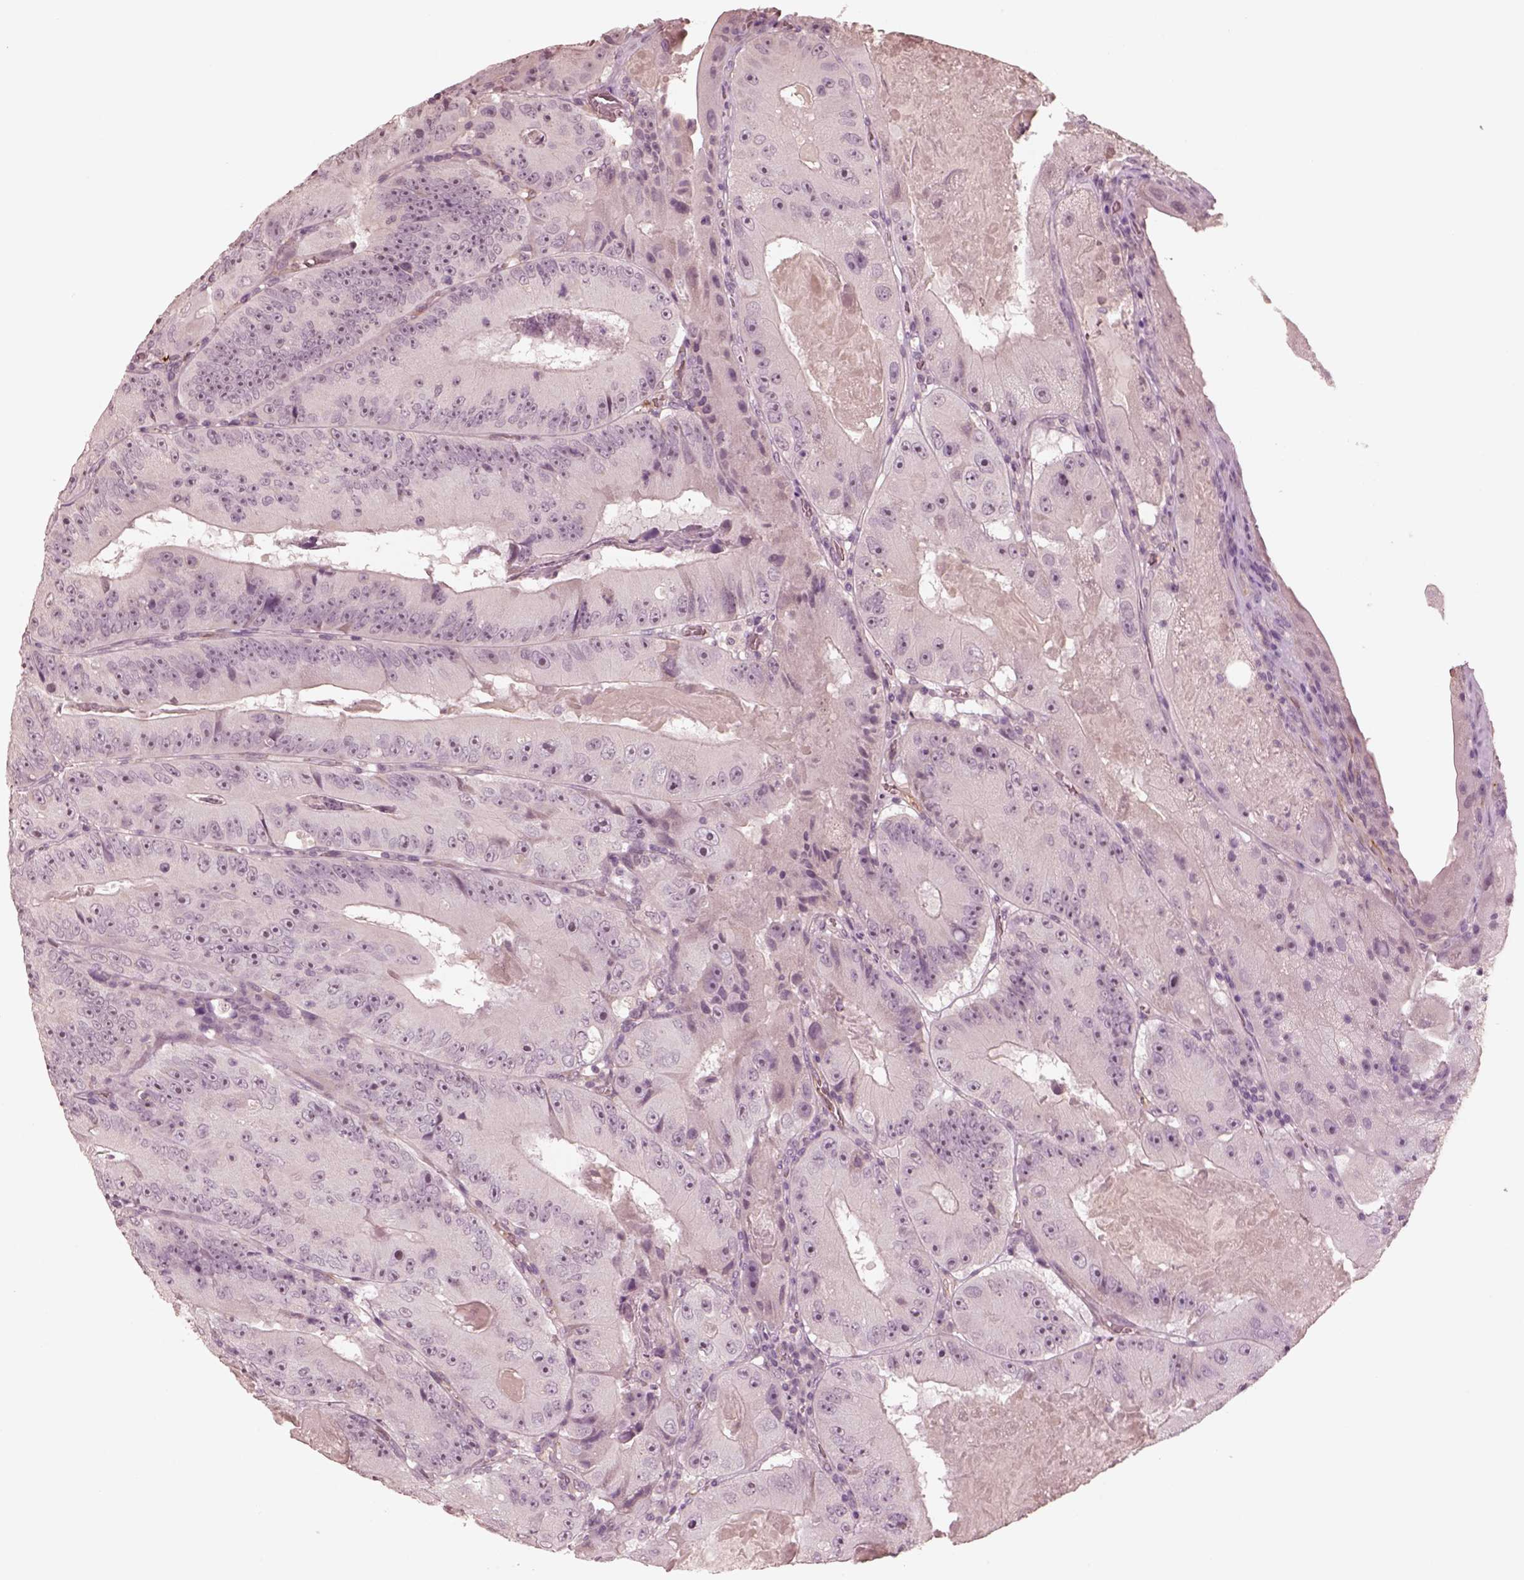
{"staining": {"intensity": "negative", "quantity": "none", "location": "none"}, "tissue": "colorectal cancer", "cell_type": "Tumor cells", "image_type": "cancer", "snomed": [{"axis": "morphology", "description": "Adenocarcinoma, NOS"}, {"axis": "topography", "description": "Colon"}], "caption": "Human colorectal adenocarcinoma stained for a protein using IHC displays no positivity in tumor cells.", "gene": "DNAAF9", "patient": {"sex": "female", "age": 86}}